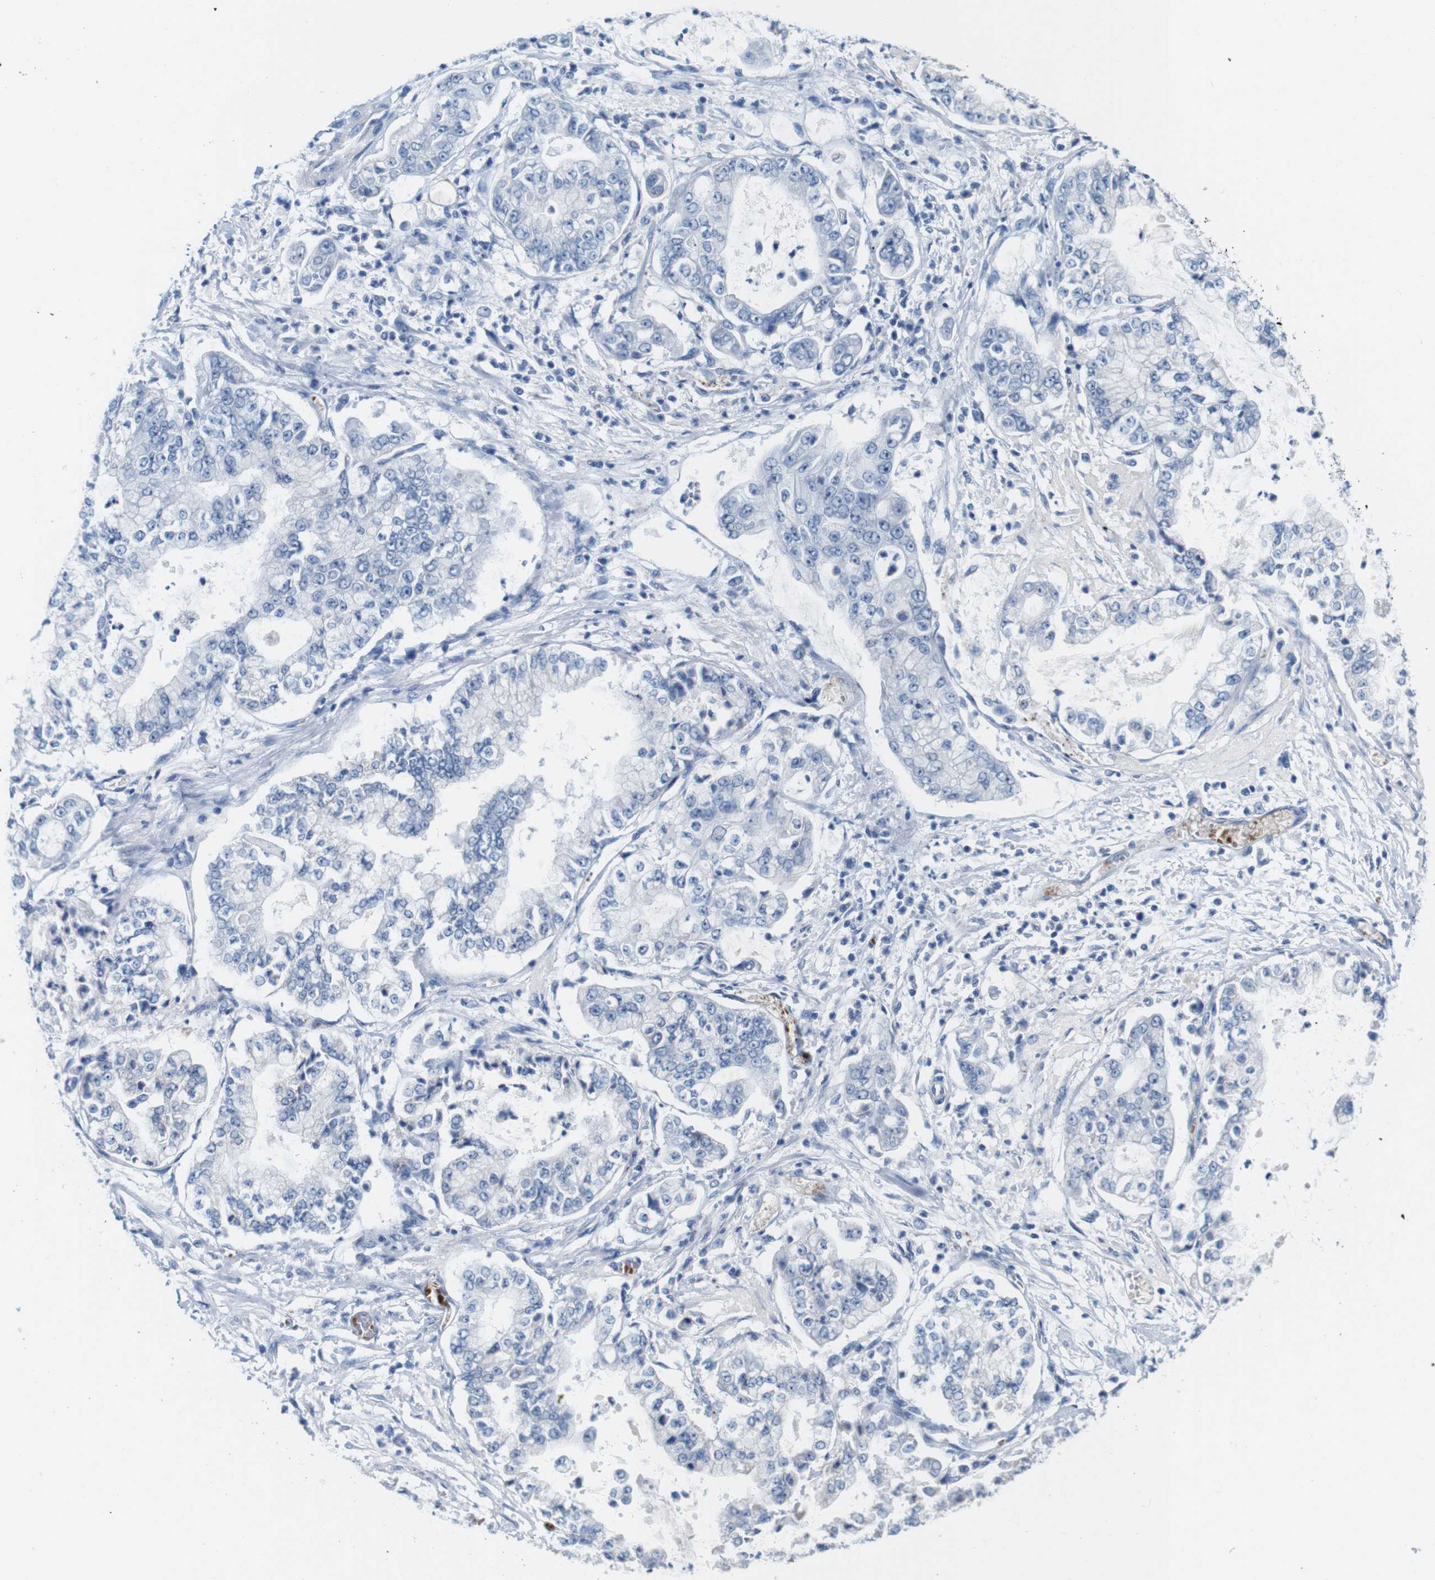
{"staining": {"intensity": "negative", "quantity": "none", "location": "none"}, "tissue": "stomach cancer", "cell_type": "Tumor cells", "image_type": "cancer", "snomed": [{"axis": "morphology", "description": "Adenocarcinoma, NOS"}, {"axis": "topography", "description": "Stomach"}], "caption": "This image is of stomach adenocarcinoma stained with IHC to label a protein in brown with the nuclei are counter-stained blue. There is no expression in tumor cells.", "gene": "IGSF8", "patient": {"sex": "male", "age": 76}}